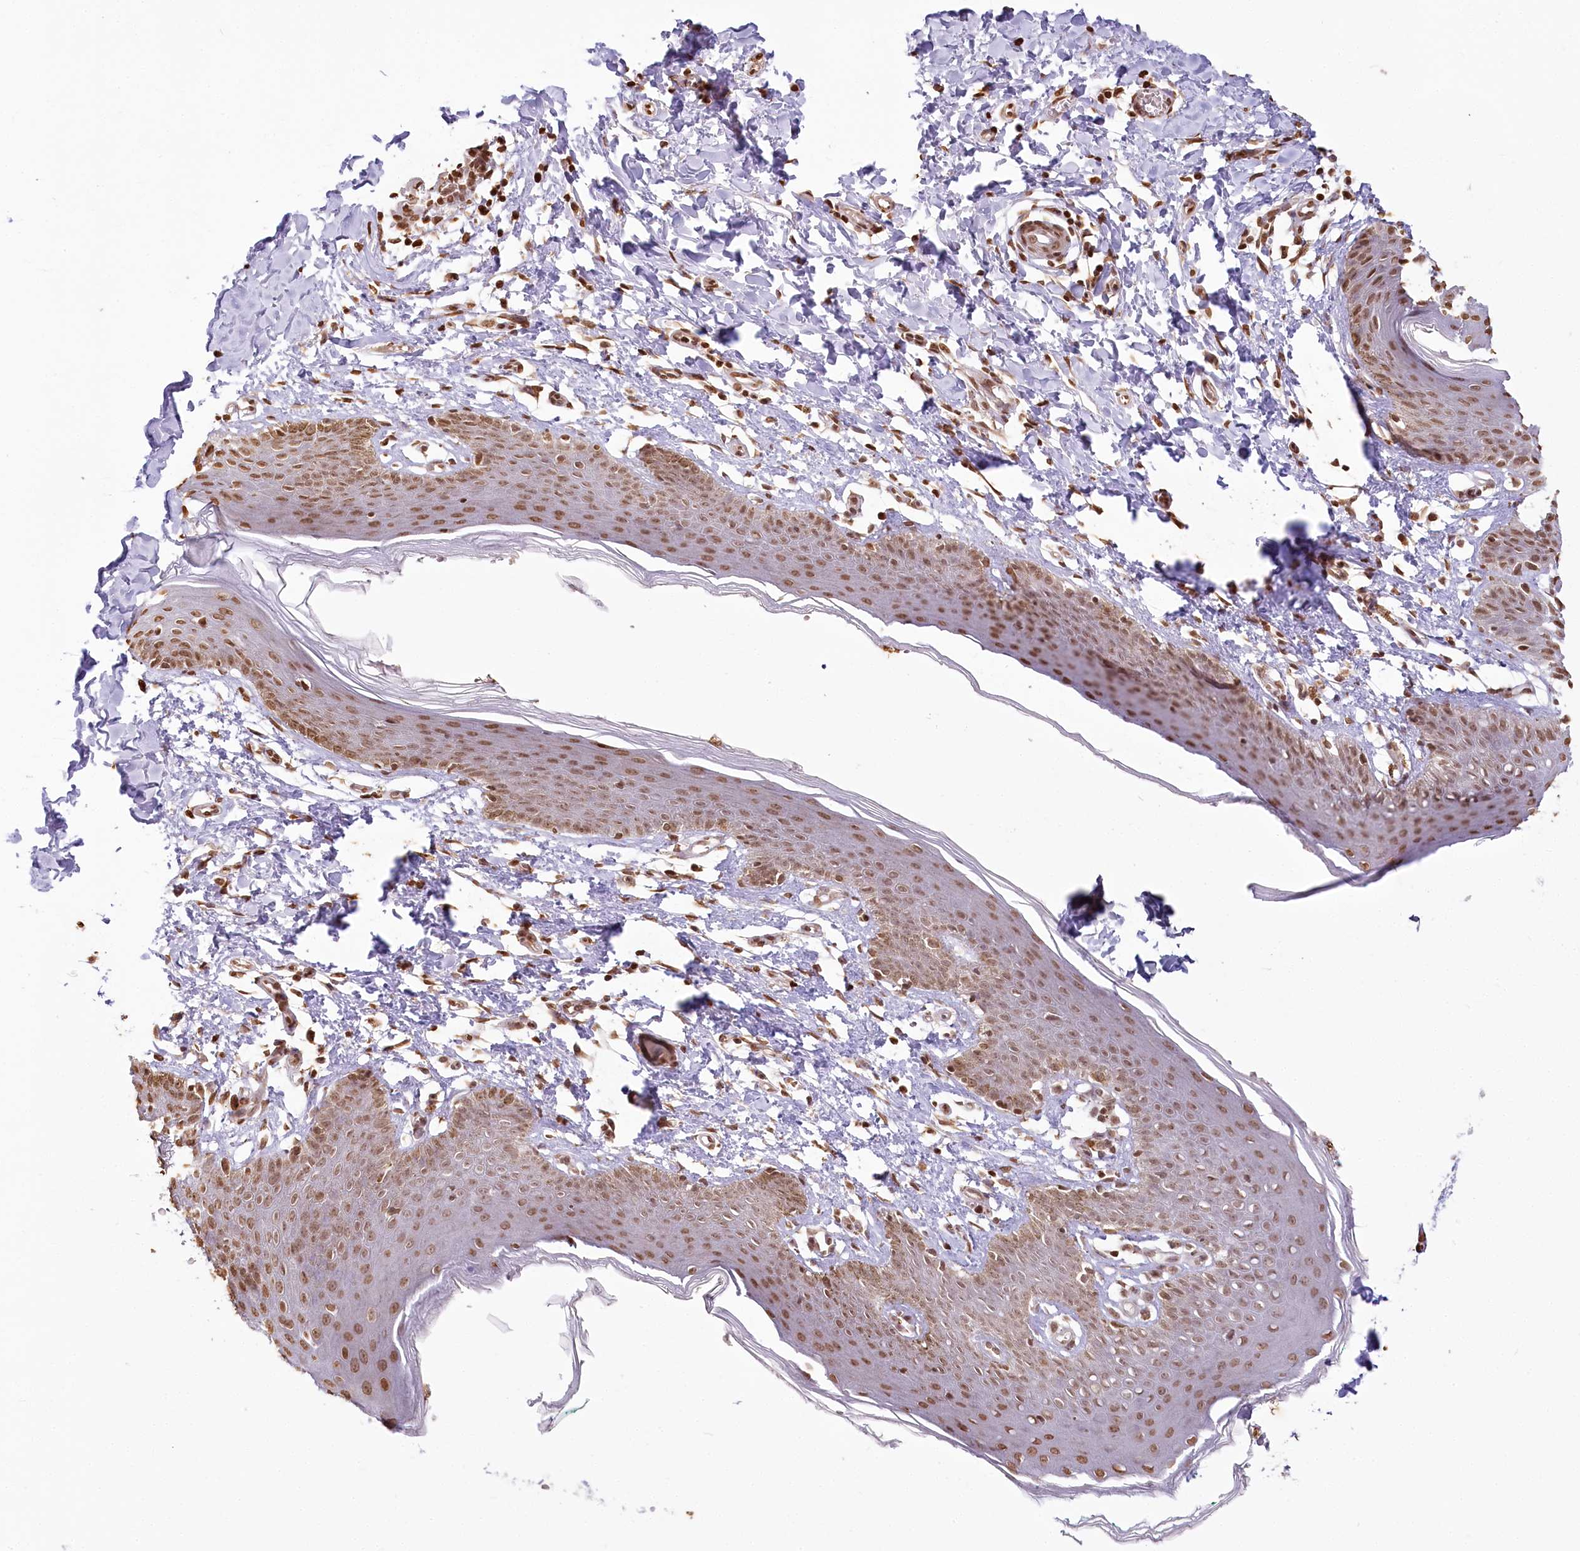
{"staining": {"intensity": "moderate", "quantity": ">75%", "location": "nuclear"}, "tissue": "skin", "cell_type": "Epidermal cells", "image_type": "normal", "snomed": [{"axis": "morphology", "description": "Normal tissue, NOS"}, {"axis": "topography", "description": "Vulva"}], "caption": "The photomicrograph exhibits a brown stain indicating the presence of a protein in the nuclear of epidermal cells in skin.", "gene": "FAM13A", "patient": {"sex": "female", "age": 66}}